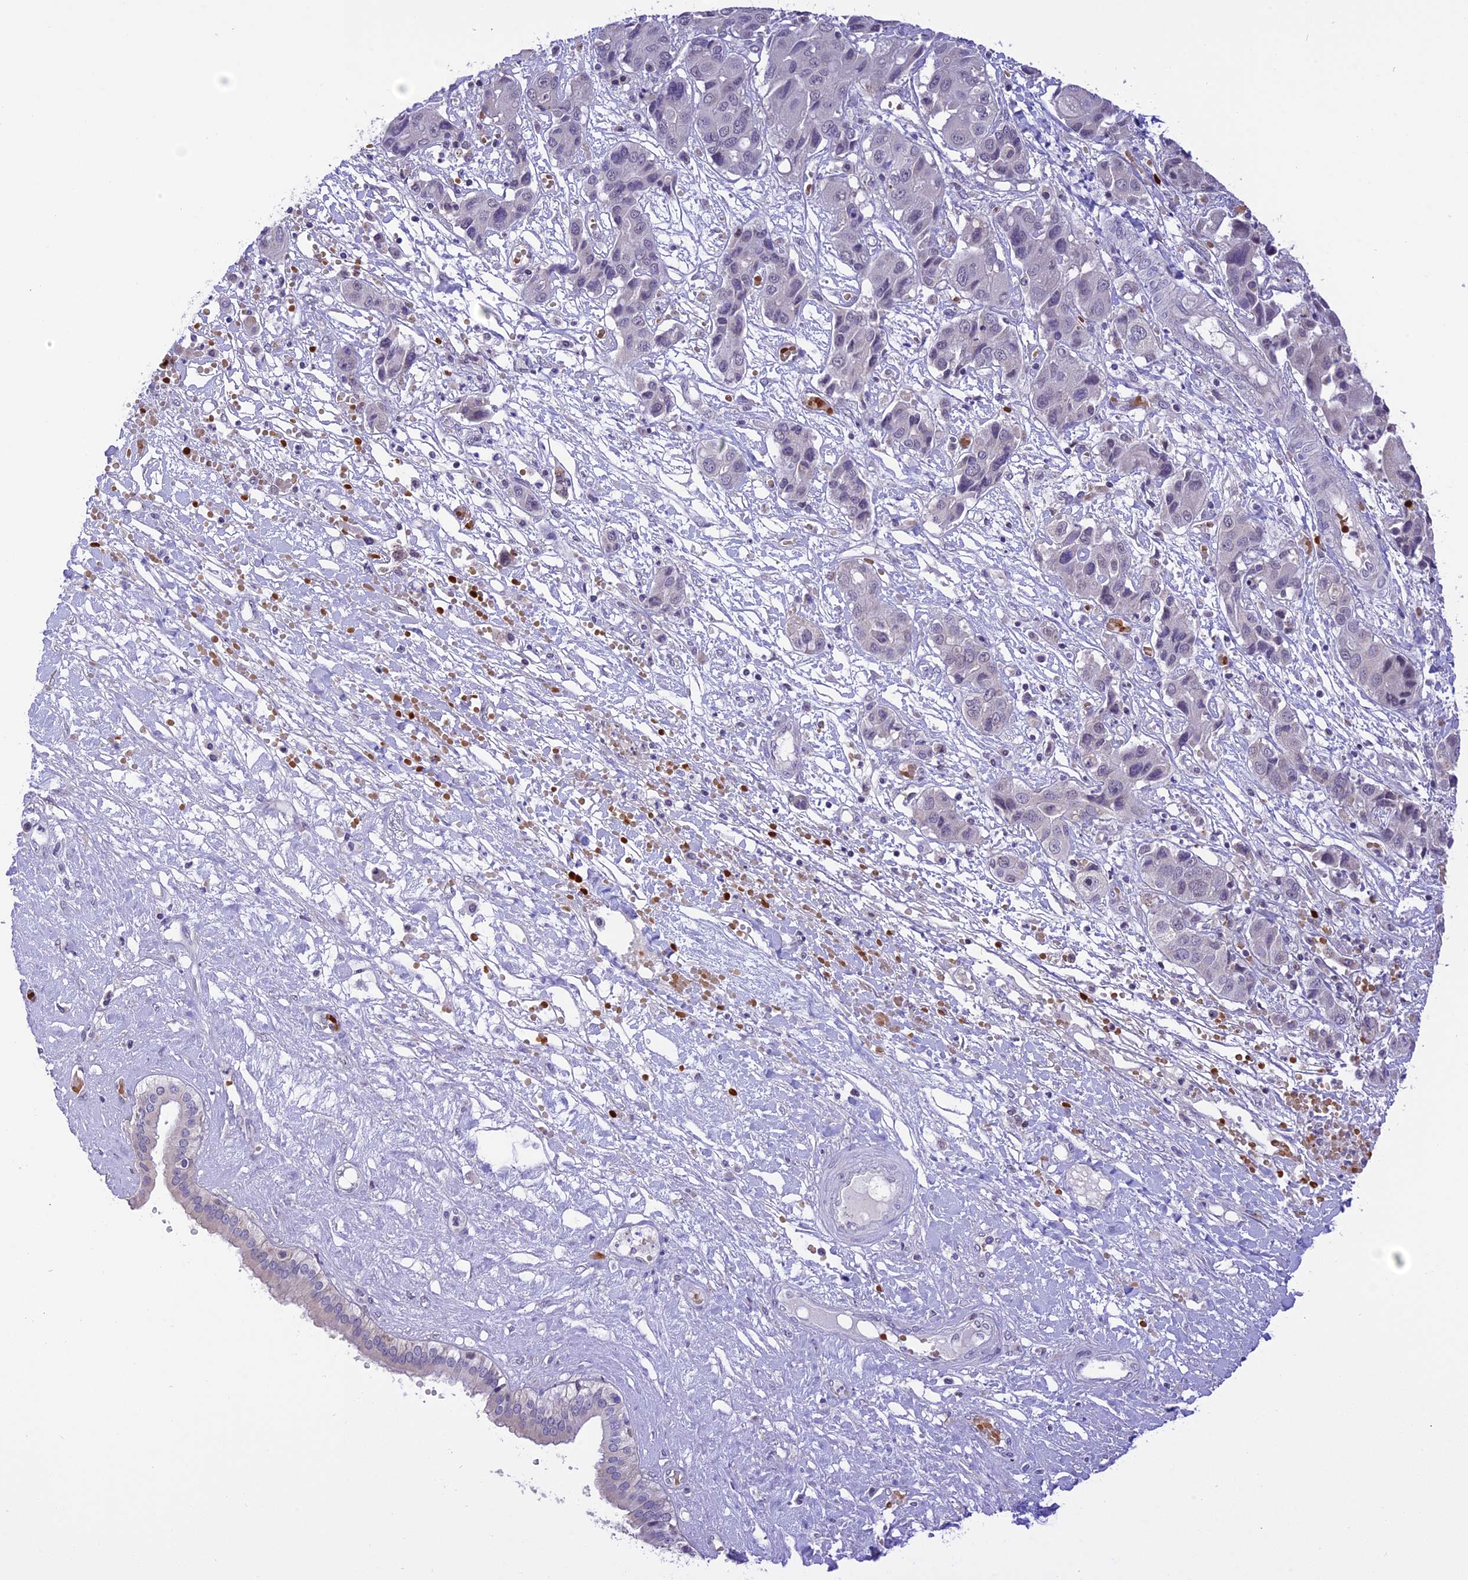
{"staining": {"intensity": "negative", "quantity": "none", "location": "none"}, "tissue": "liver cancer", "cell_type": "Tumor cells", "image_type": "cancer", "snomed": [{"axis": "morphology", "description": "Cholangiocarcinoma"}, {"axis": "topography", "description": "Liver"}], "caption": "Tumor cells are negative for brown protein staining in liver cholangiocarcinoma.", "gene": "AHSP", "patient": {"sex": "male", "age": 67}}